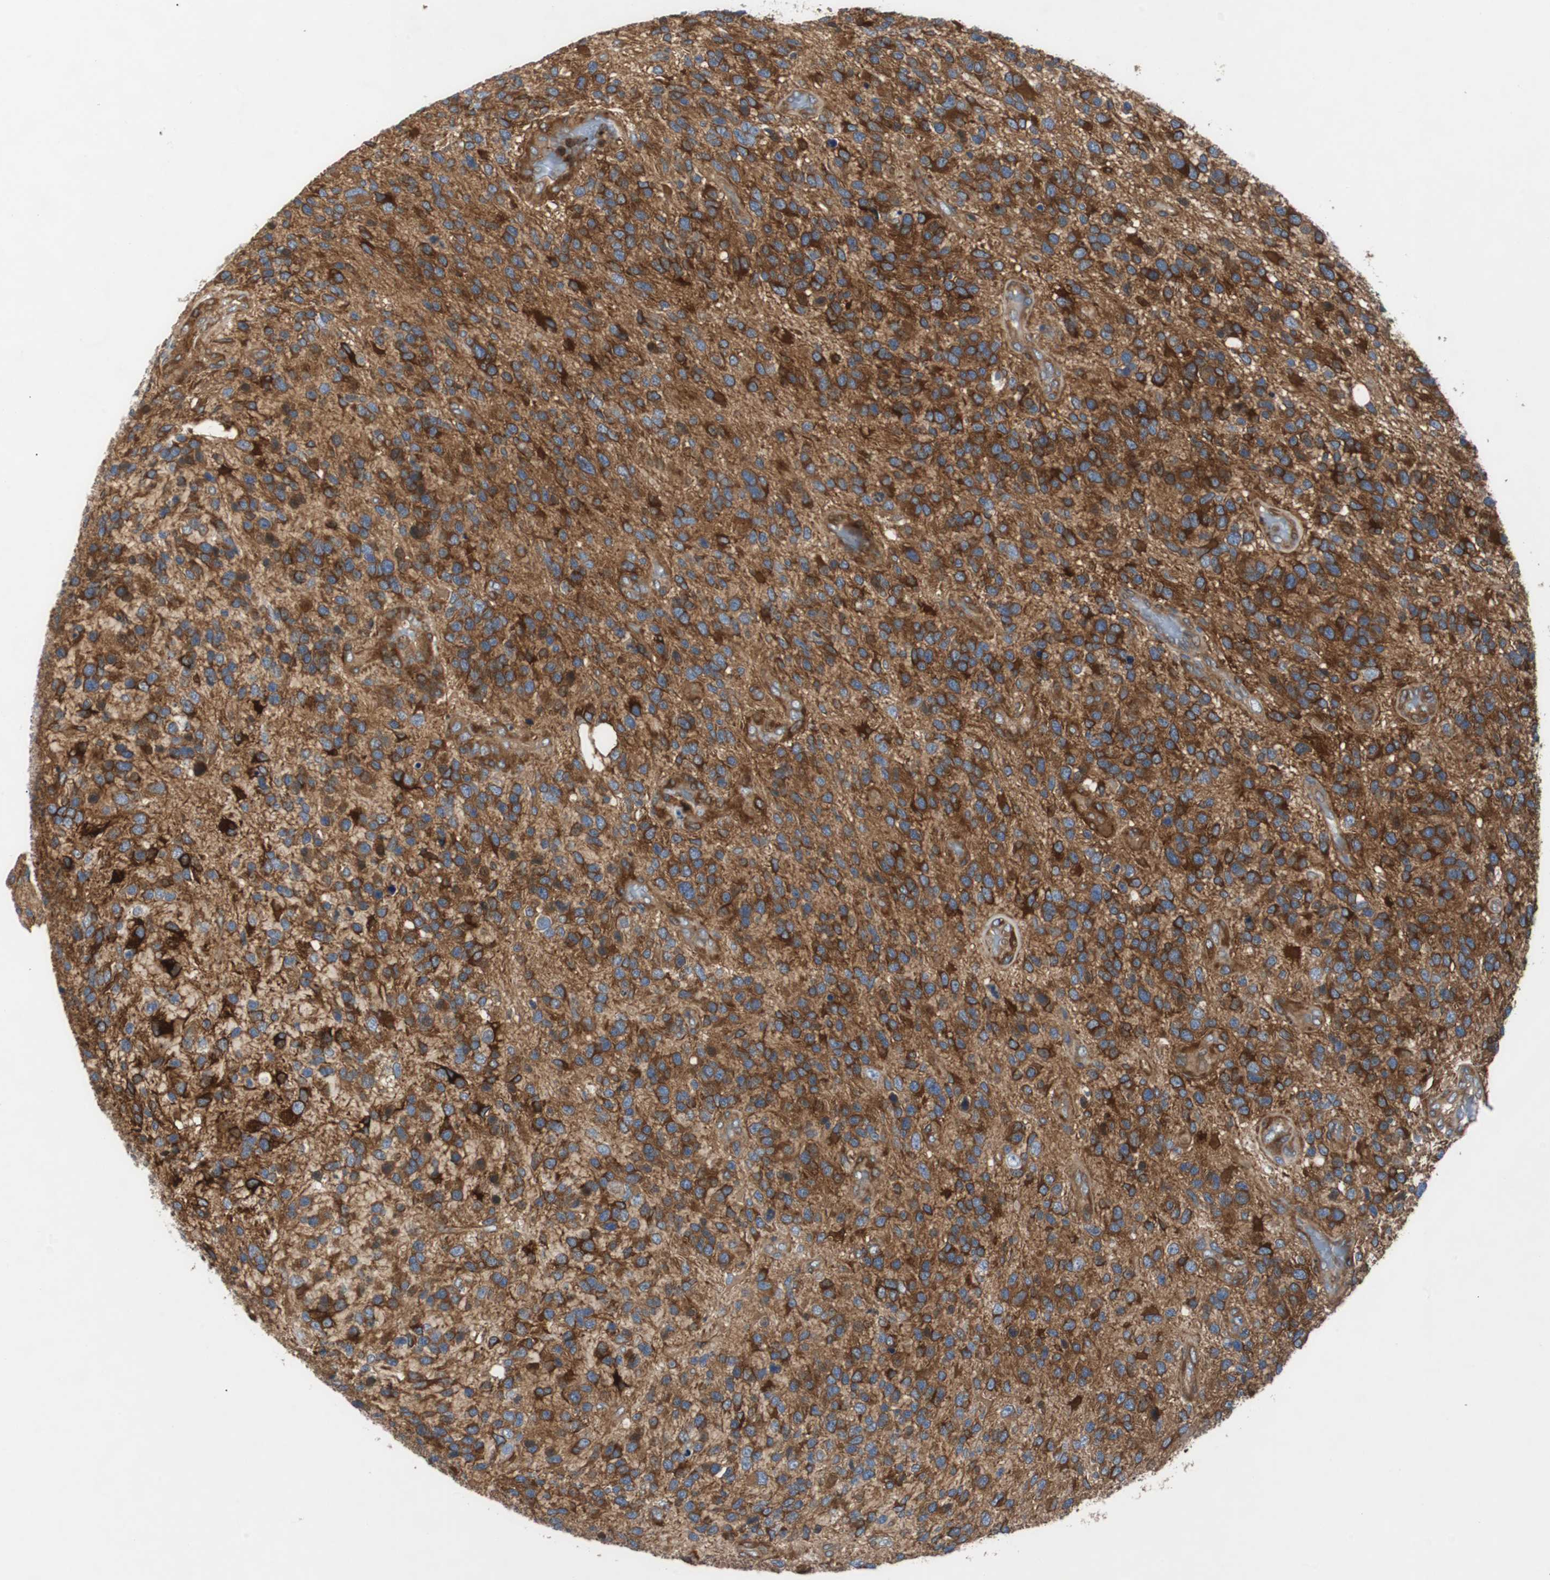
{"staining": {"intensity": "strong", "quantity": ">75%", "location": "cytoplasmic/membranous"}, "tissue": "glioma", "cell_type": "Tumor cells", "image_type": "cancer", "snomed": [{"axis": "morphology", "description": "Glioma, malignant, High grade"}, {"axis": "topography", "description": "Brain"}], "caption": "Approximately >75% of tumor cells in human glioma show strong cytoplasmic/membranous protein expression as visualized by brown immunohistochemical staining.", "gene": "GYS1", "patient": {"sex": "female", "age": 58}}